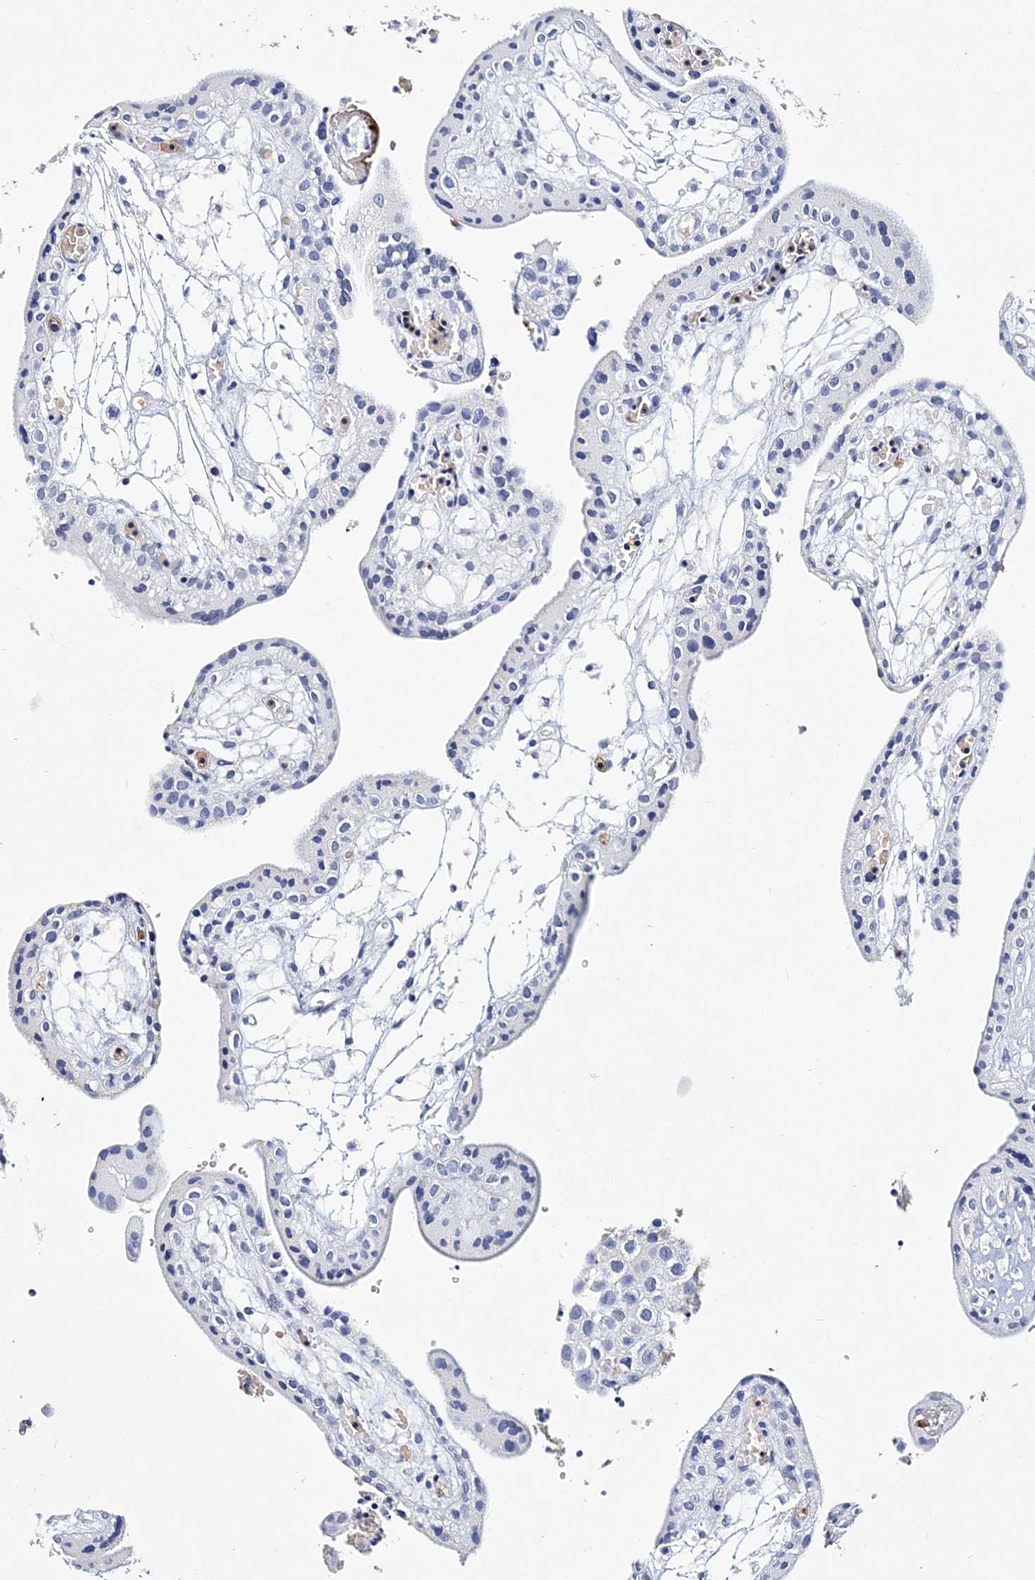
{"staining": {"intensity": "negative", "quantity": "none", "location": "none"}, "tissue": "placenta", "cell_type": "Decidual cells", "image_type": "normal", "snomed": [{"axis": "morphology", "description": "Normal tissue, NOS"}, {"axis": "topography", "description": "Placenta"}], "caption": "This is a image of immunohistochemistry (IHC) staining of normal placenta, which shows no expression in decidual cells.", "gene": "ITGA2B", "patient": {"sex": "female", "age": 18}}